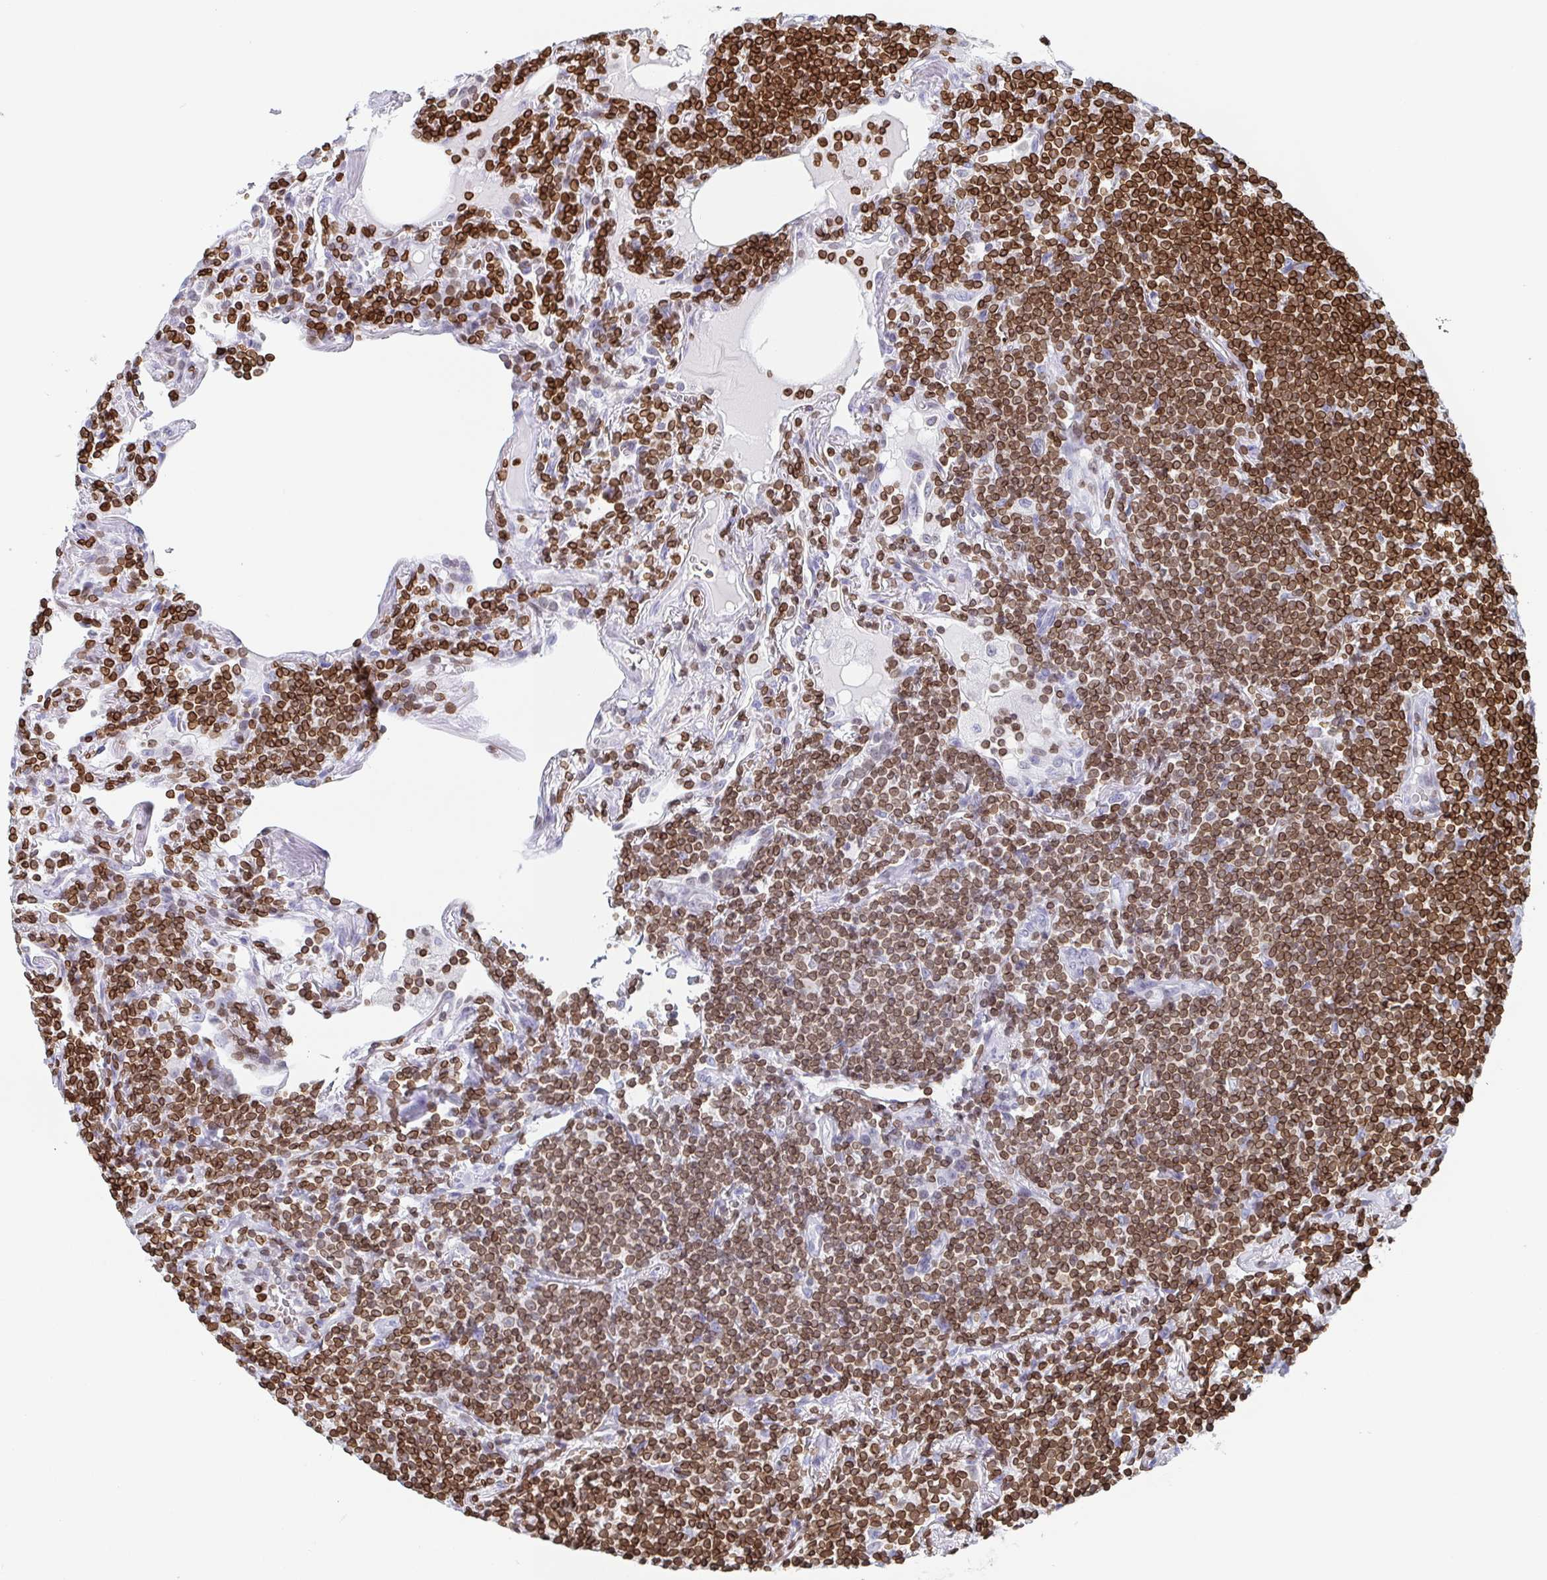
{"staining": {"intensity": "strong", "quantity": ">75%", "location": "cytoplasmic/membranous,nuclear"}, "tissue": "lymphoma", "cell_type": "Tumor cells", "image_type": "cancer", "snomed": [{"axis": "morphology", "description": "Malignant lymphoma, non-Hodgkin's type, Low grade"}, {"axis": "topography", "description": "Lung"}], "caption": "The histopathology image demonstrates a brown stain indicating the presence of a protein in the cytoplasmic/membranous and nuclear of tumor cells in malignant lymphoma, non-Hodgkin's type (low-grade).", "gene": "BTBD7", "patient": {"sex": "female", "age": 71}}